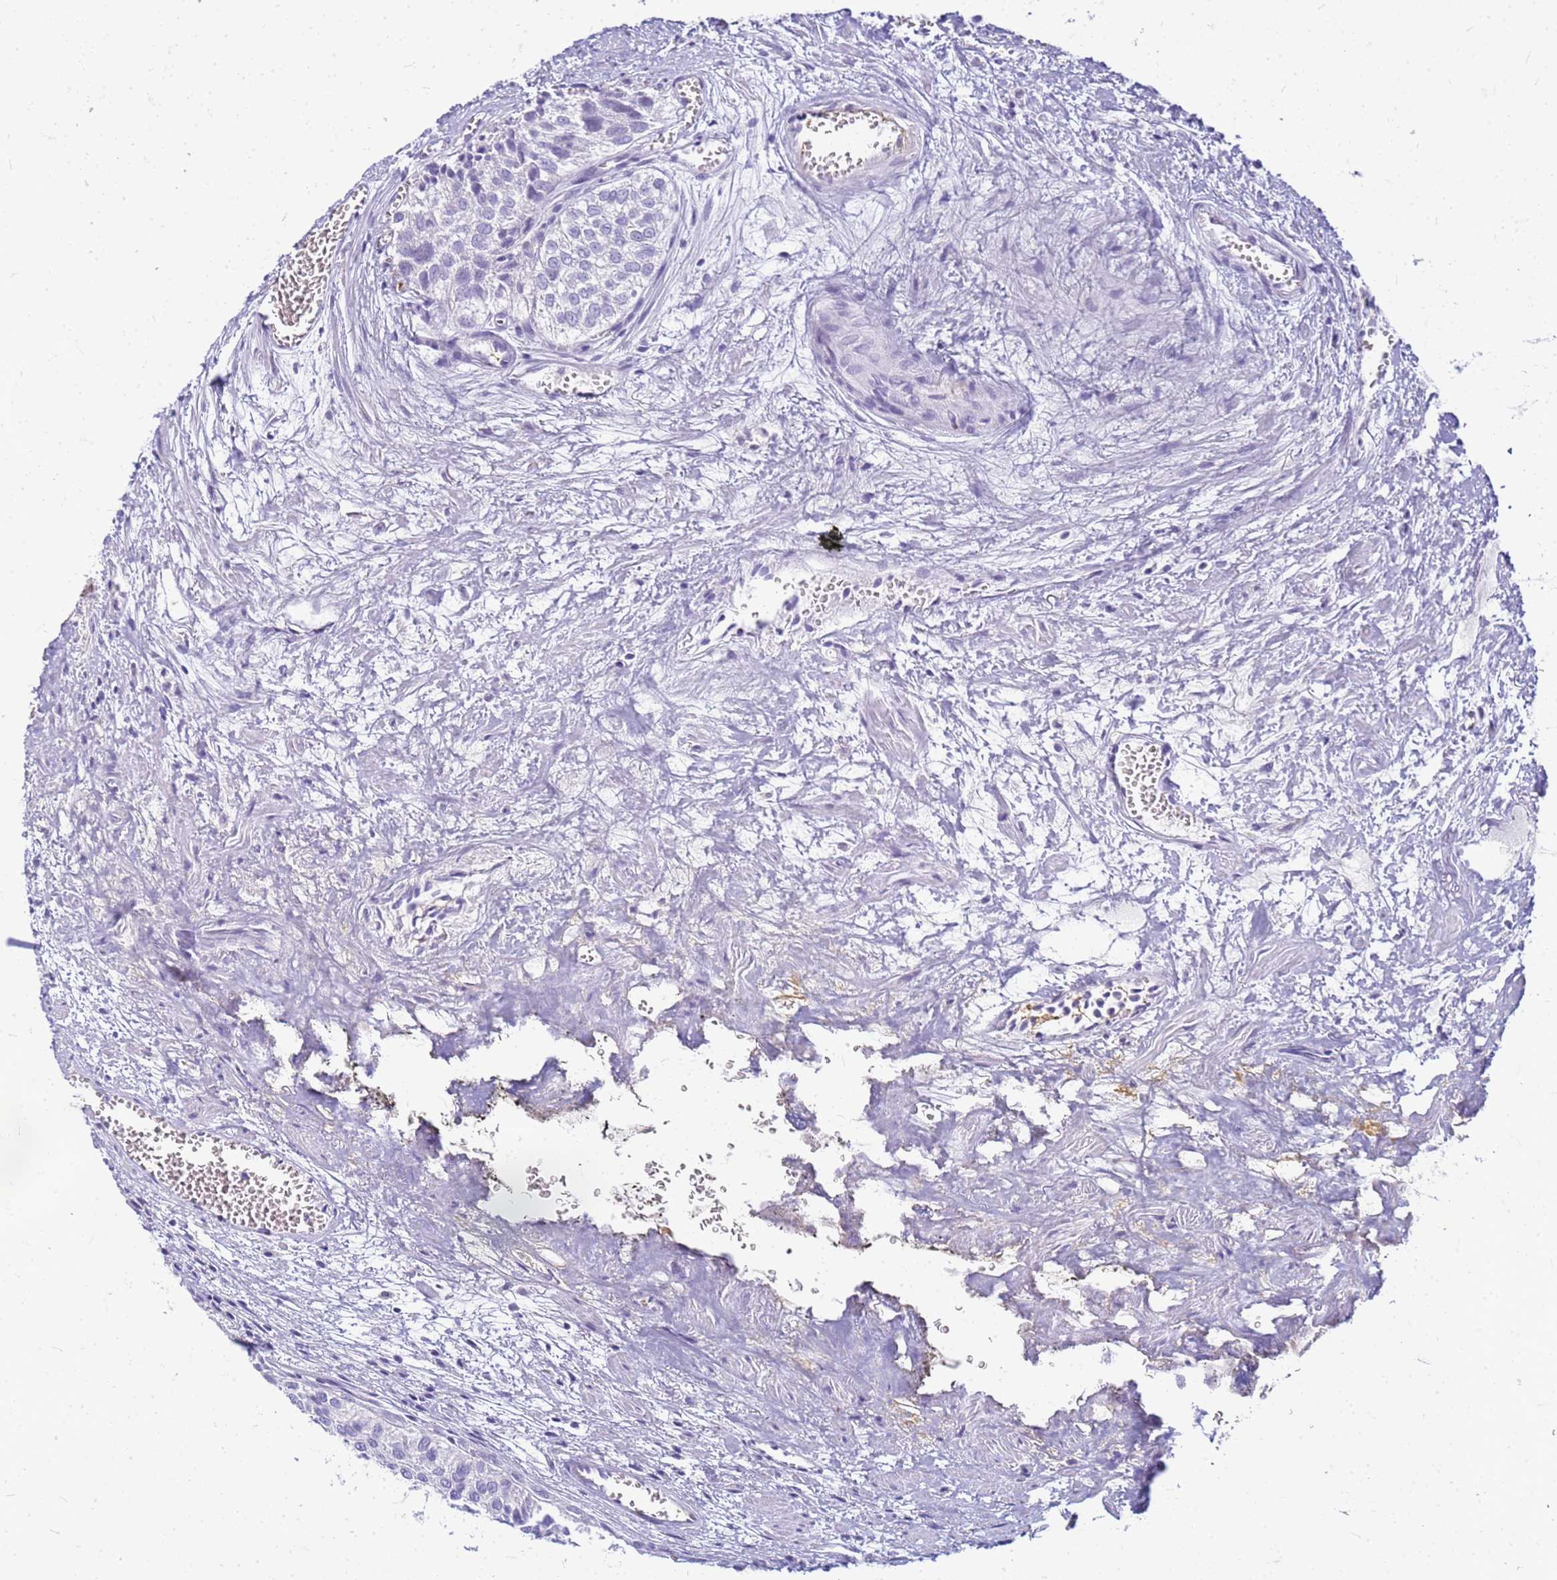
{"staining": {"intensity": "negative", "quantity": "none", "location": "none"}, "tissue": "urothelial cancer", "cell_type": "Tumor cells", "image_type": "cancer", "snomed": [{"axis": "morphology", "description": "Urothelial carcinoma, Low grade"}, {"axis": "topography", "description": "Urinary bladder"}], "caption": "IHC photomicrograph of urothelial carcinoma (low-grade) stained for a protein (brown), which demonstrates no positivity in tumor cells.", "gene": "CFAP100", "patient": {"sex": "male", "age": 88}}